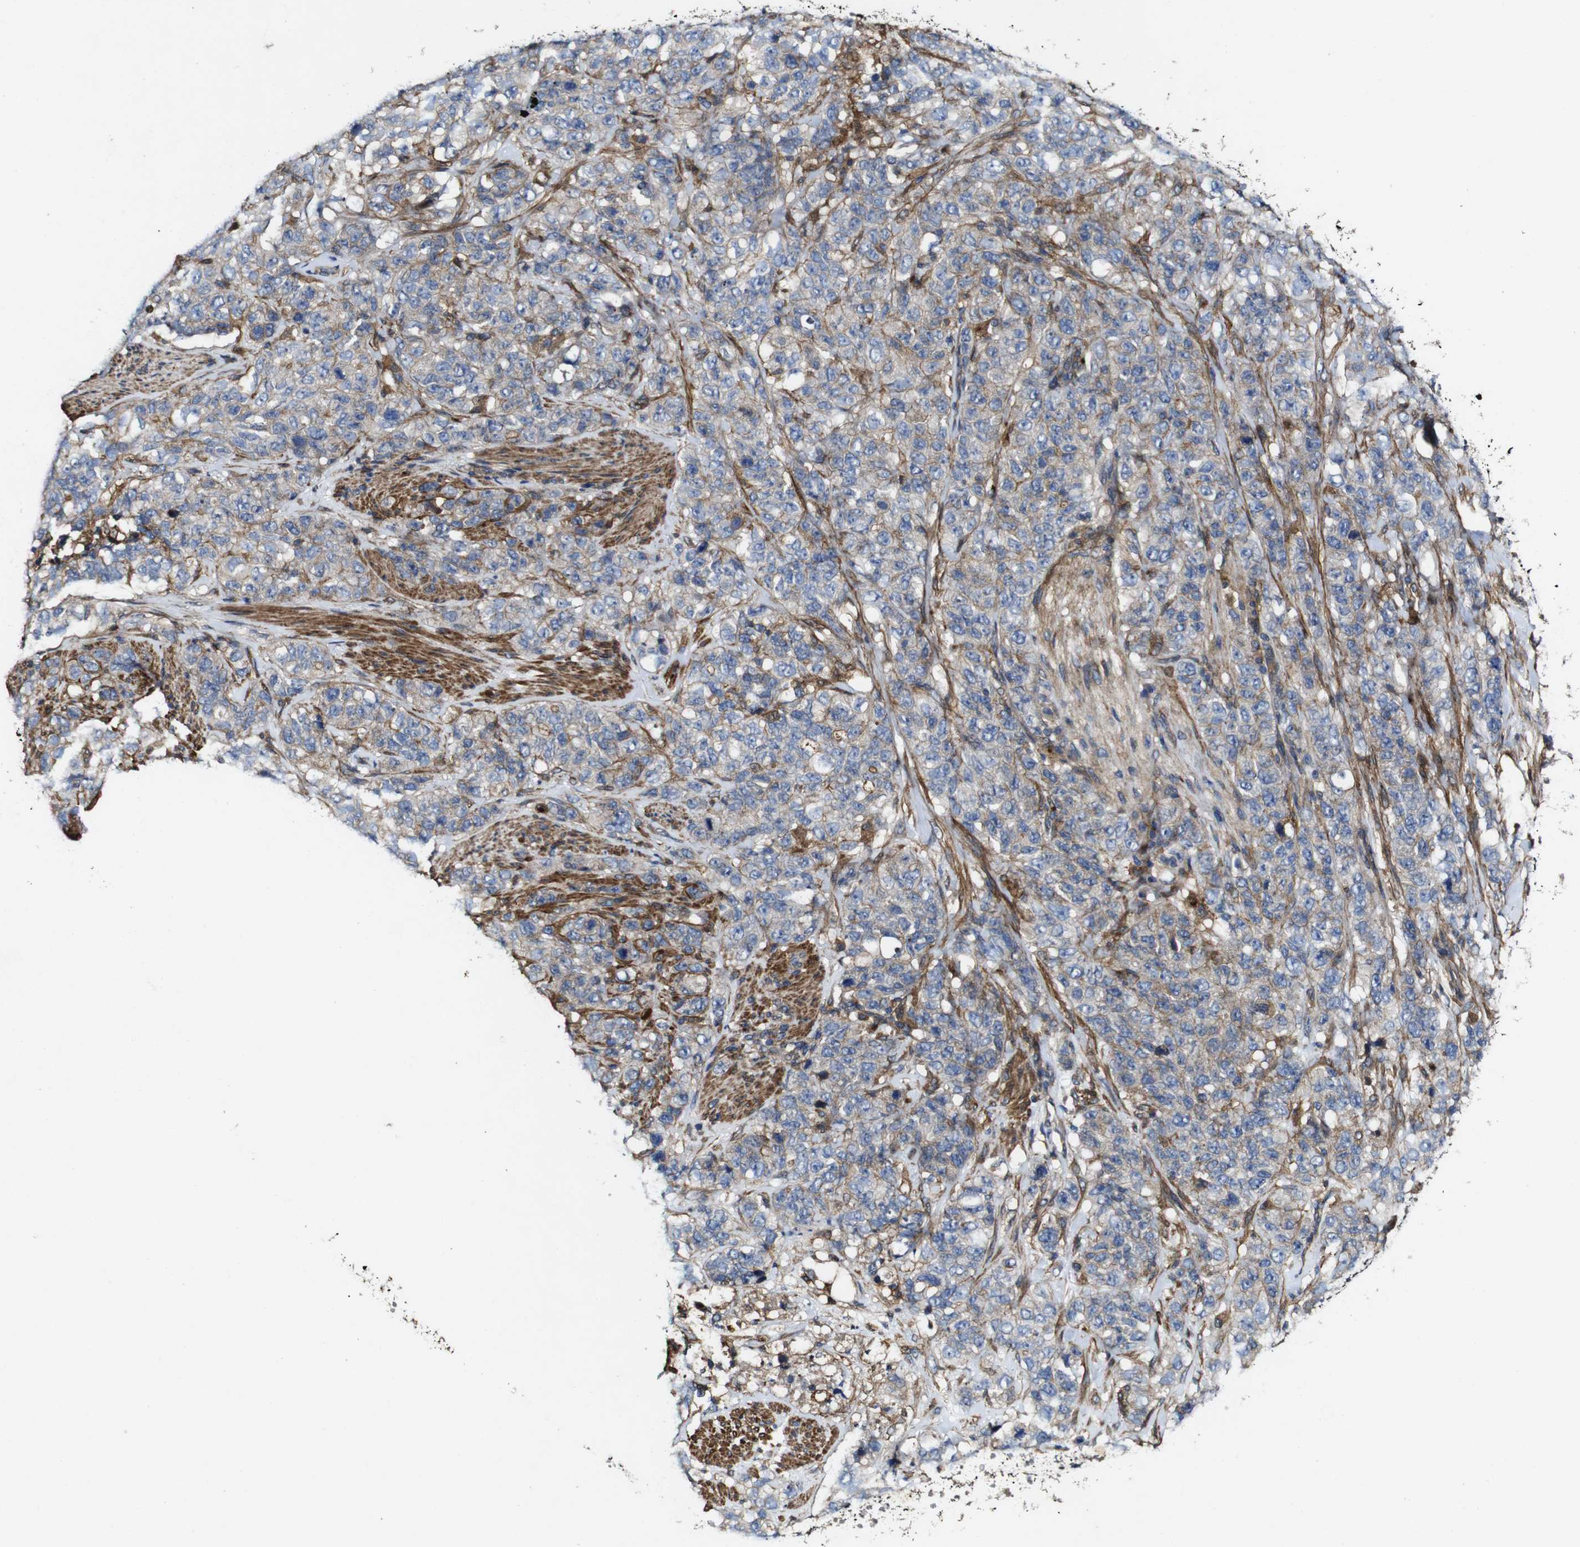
{"staining": {"intensity": "weak", "quantity": ">75%", "location": "cytoplasmic/membranous"}, "tissue": "stomach cancer", "cell_type": "Tumor cells", "image_type": "cancer", "snomed": [{"axis": "morphology", "description": "Adenocarcinoma, NOS"}, {"axis": "topography", "description": "Stomach"}], "caption": "Human stomach adenocarcinoma stained for a protein (brown) displays weak cytoplasmic/membranous positive expression in about >75% of tumor cells.", "gene": "GSDME", "patient": {"sex": "male", "age": 48}}